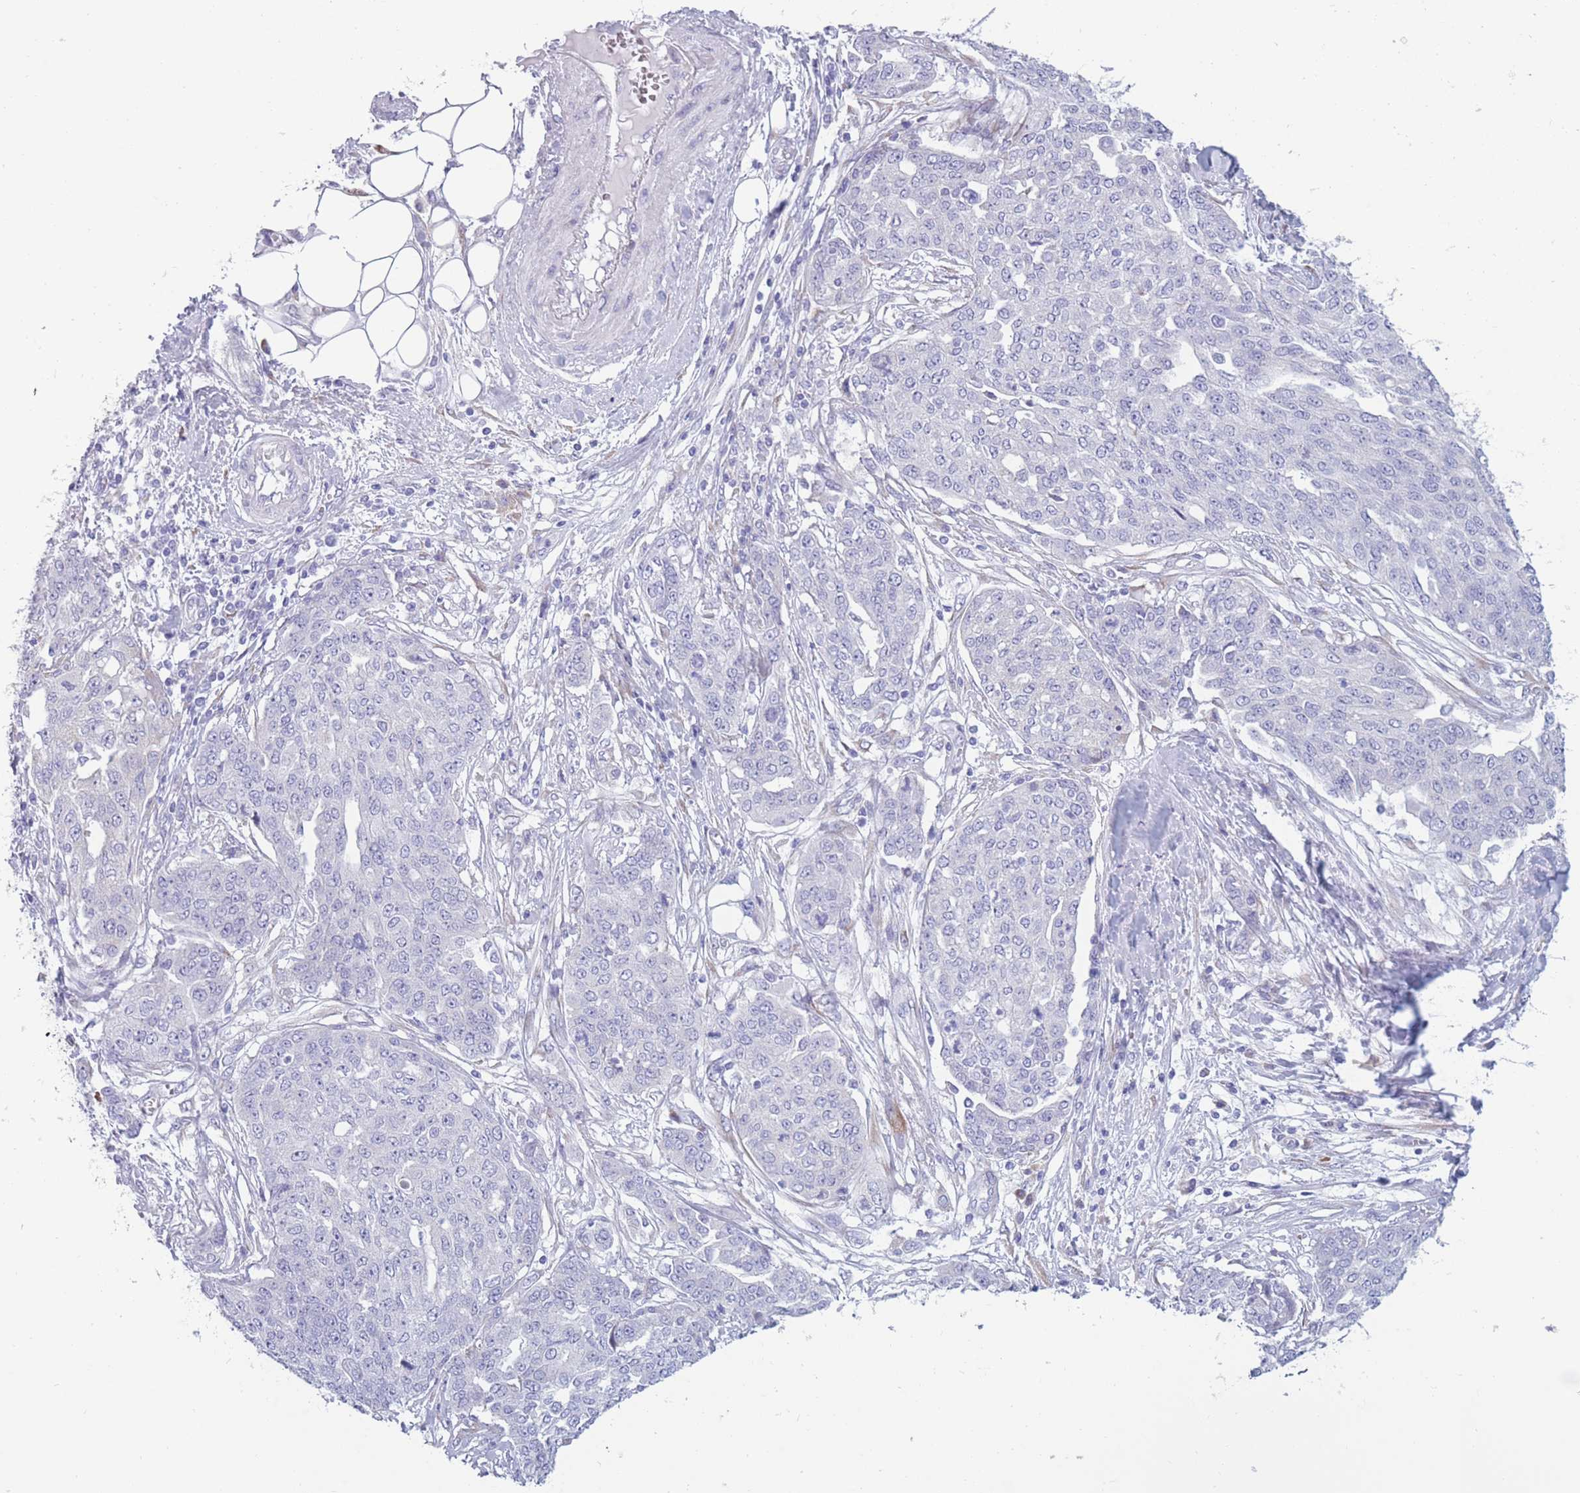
{"staining": {"intensity": "negative", "quantity": "none", "location": "none"}, "tissue": "ovarian cancer", "cell_type": "Tumor cells", "image_type": "cancer", "snomed": [{"axis": "morphology", "description": "Cystadenocarcinoma, serous, NOS"}, {"axis": "topography", "description": "Soft tissue"}, {"axis": "topography", "description": "Ovary"}], "caption": "Protein analysis of ovarian cancer displays no significant expression in tumor cells. (DAB immunohistochemistry visualized using brightfield microscopy, high magnification).", "gene": "COL27A1", "patient": {"sex": "female", "age": 57}}